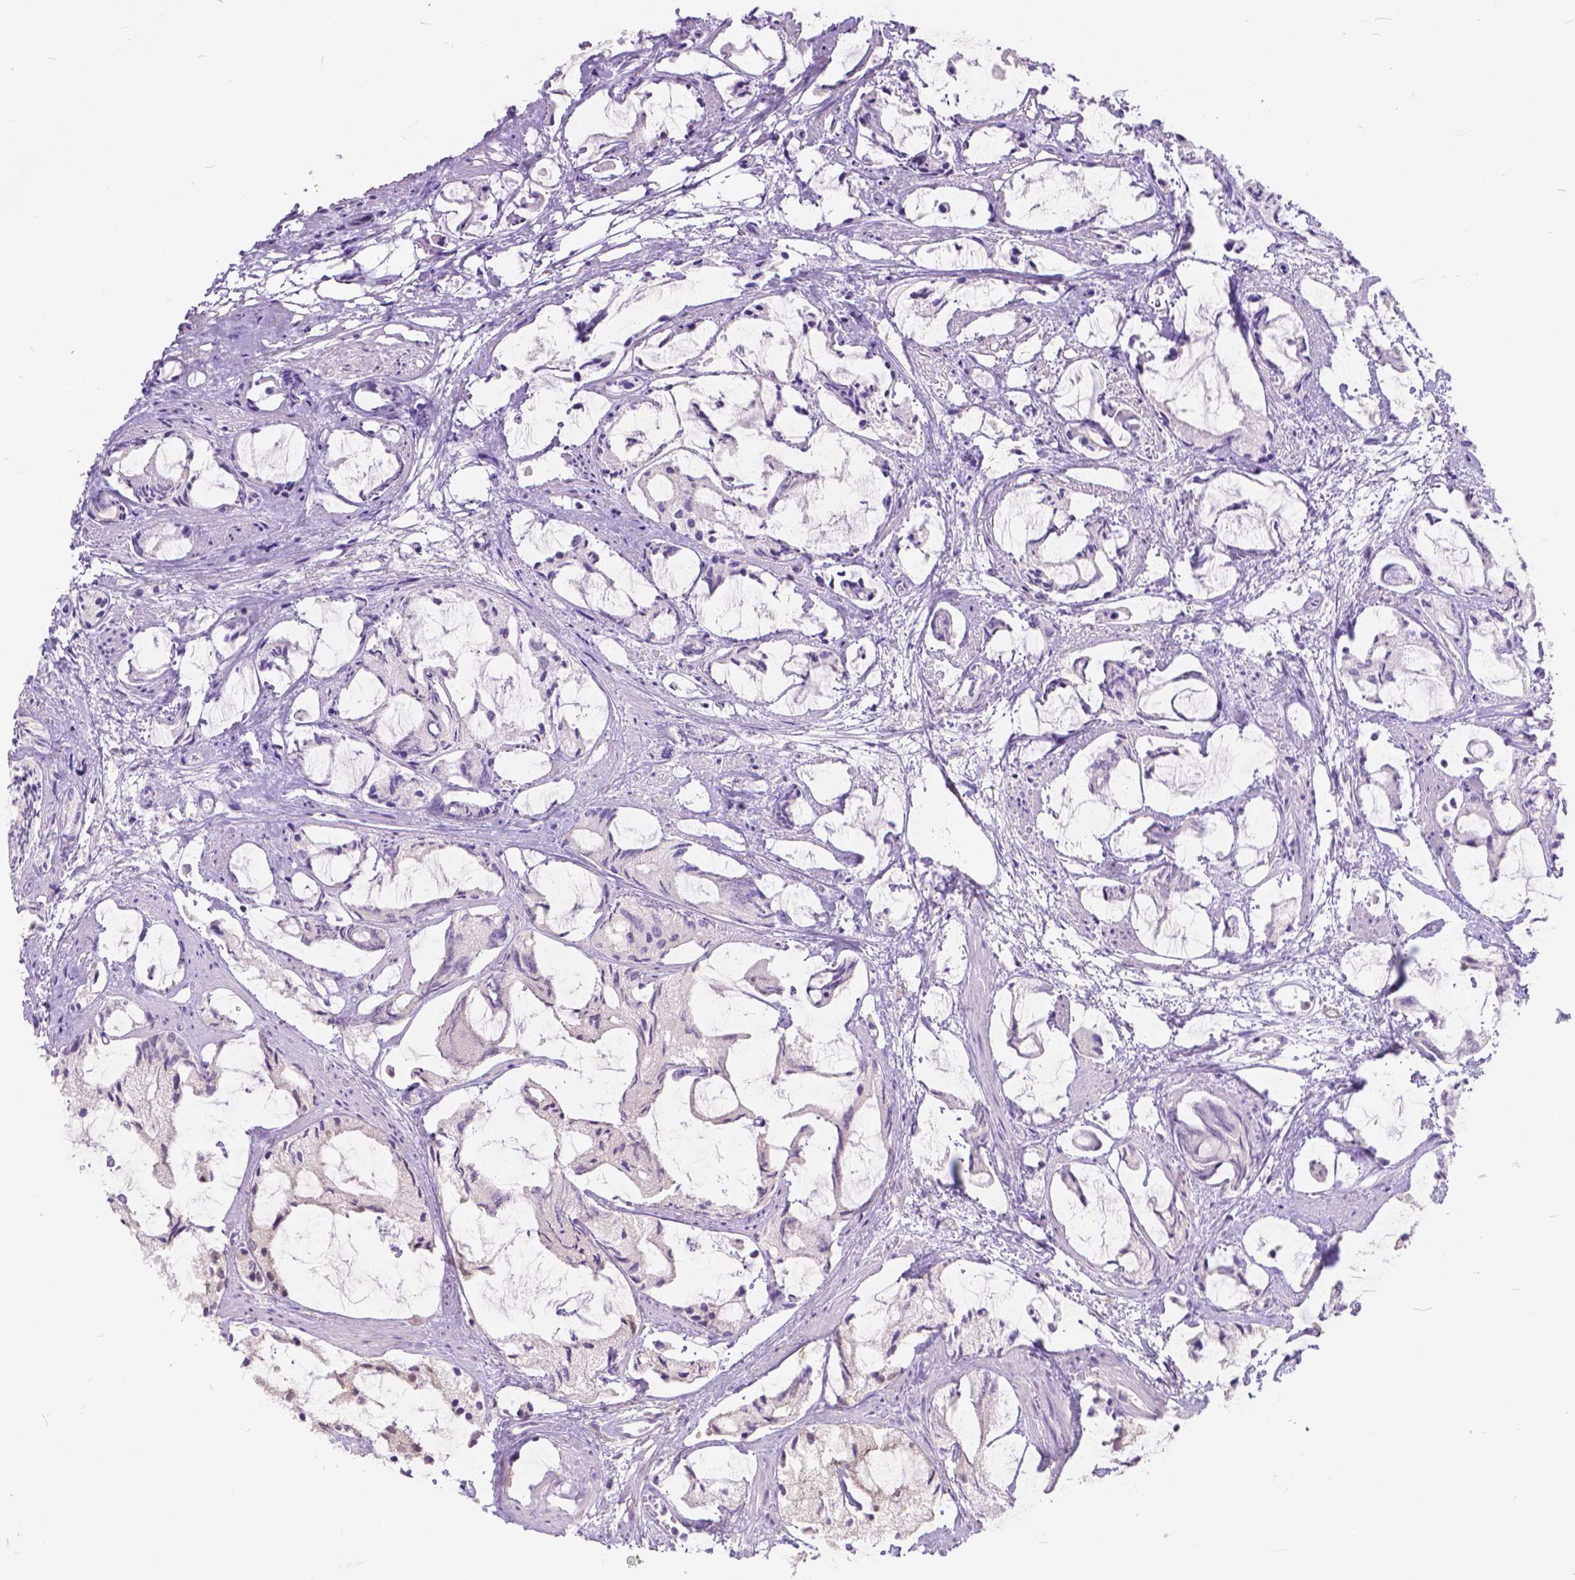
{"staining": {"intensity": "negative", "quantity": "none", "location": "none"}, "tissue": "prostate cancer", "cell_type": "Tumor cells", "image_type": "cancer", "snomed": [{"axis": "morphology", "description": "Adenocarcinoma, High grade"}, {"axis": "topography", "description": "Prostate"}], "caption": "DAB immunohistochemical staining of prostate cancer (high-grade adenocarcinoma) displays no significant expression in tumor cells.", "gene": "PEX11G", "patient": {"sex": "male", "age": 85}}